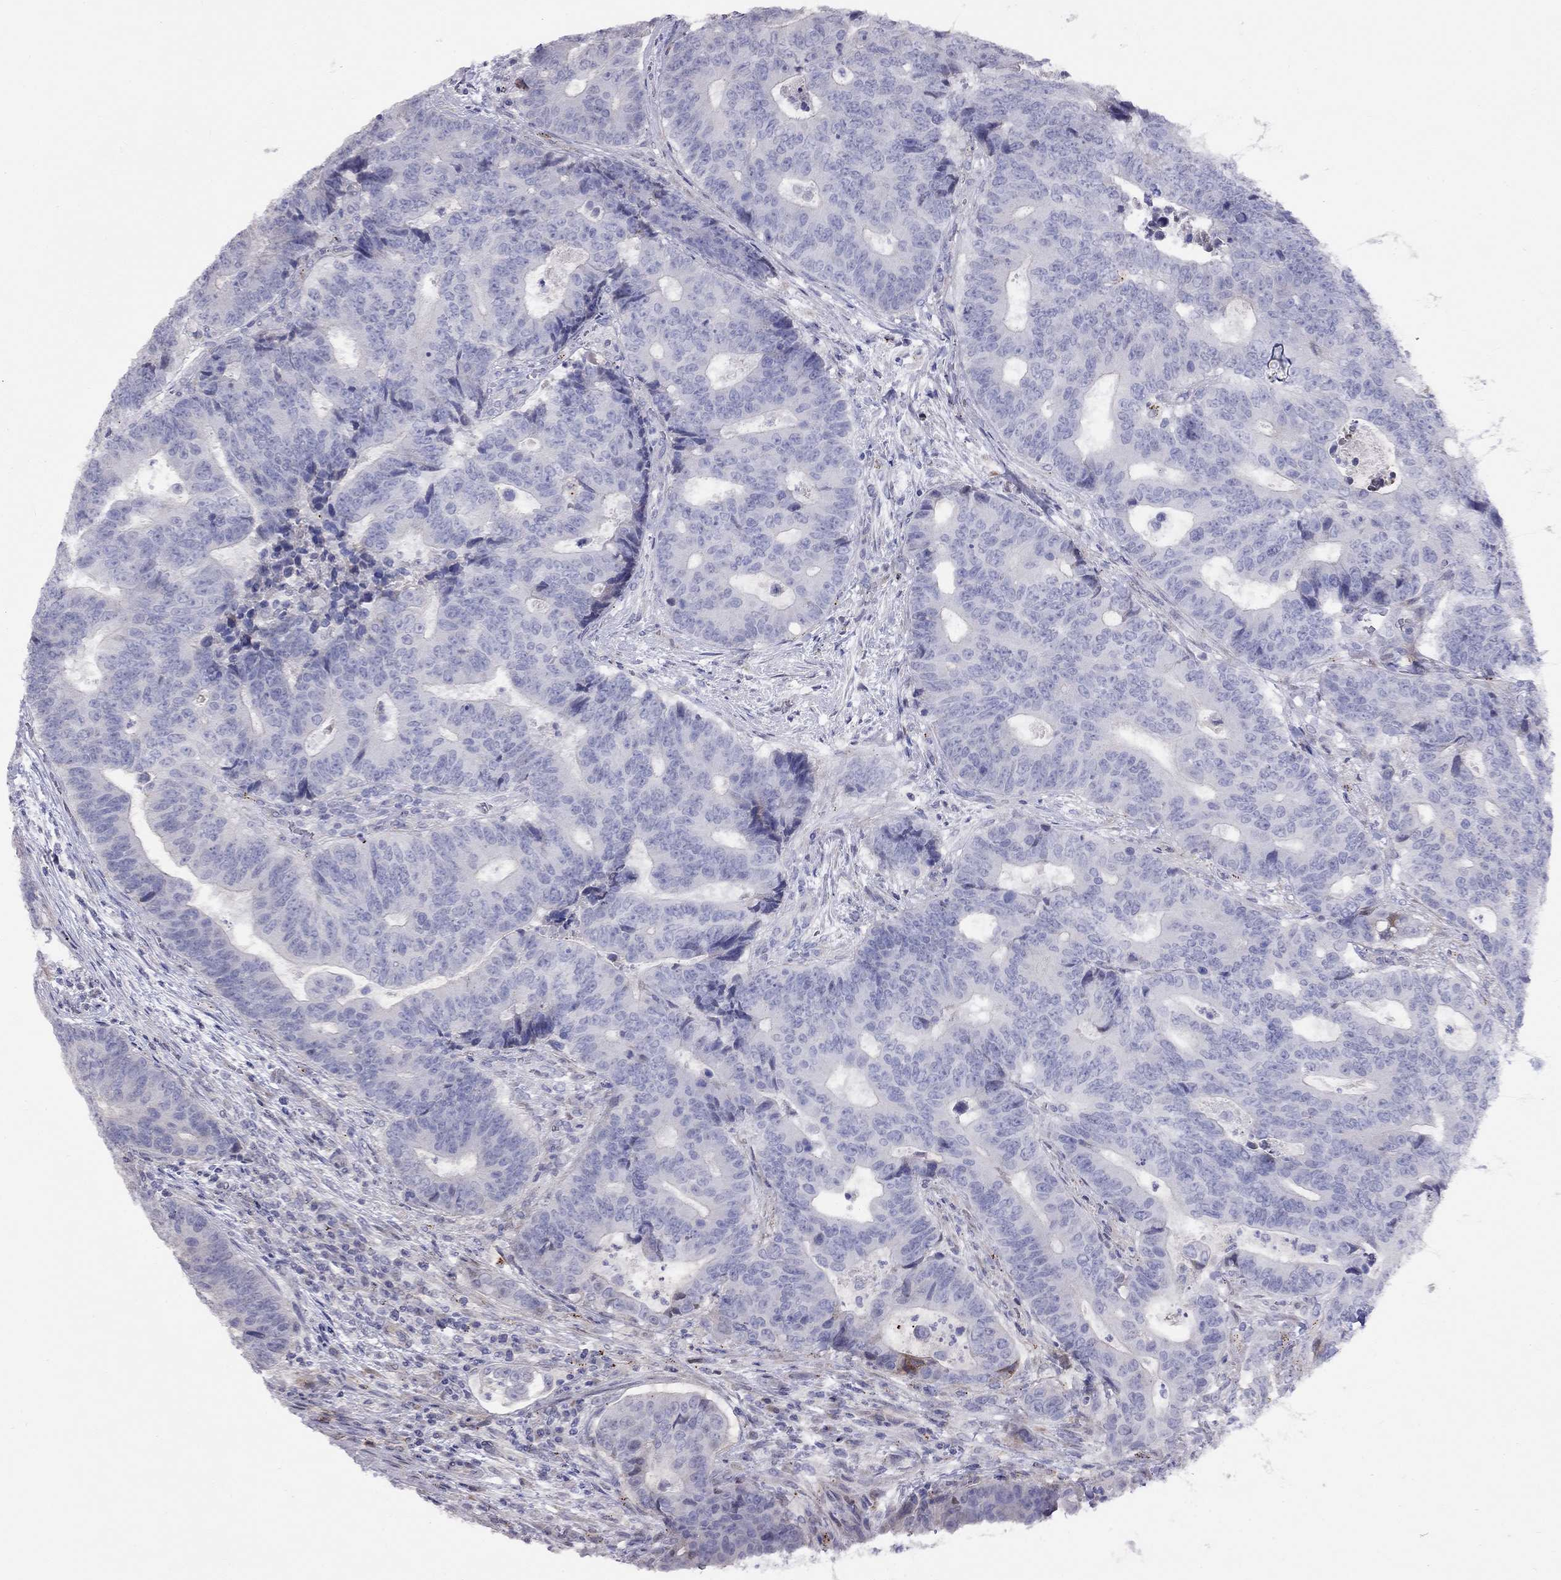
{"staining": {"intensity": "negative", "quantity": "none", "location": "none"}, "tissue": "colorectal cancer", "cell_type": "Tumor cells", "image_type": "cancer", "snomed": [{"axis": "morphology", "description": "Adenocarcinoma, NOS"}, {"axis": "topography", "description": "Colon"}], "caption": "This is a photomicrograph of immunohistochemistry (IHC) staining of colorectal adenocarcinoma, which shows no positivity in tumor cells.", "gene": "MAGEB4", "patient": {"sex": "female", "age": 48}}